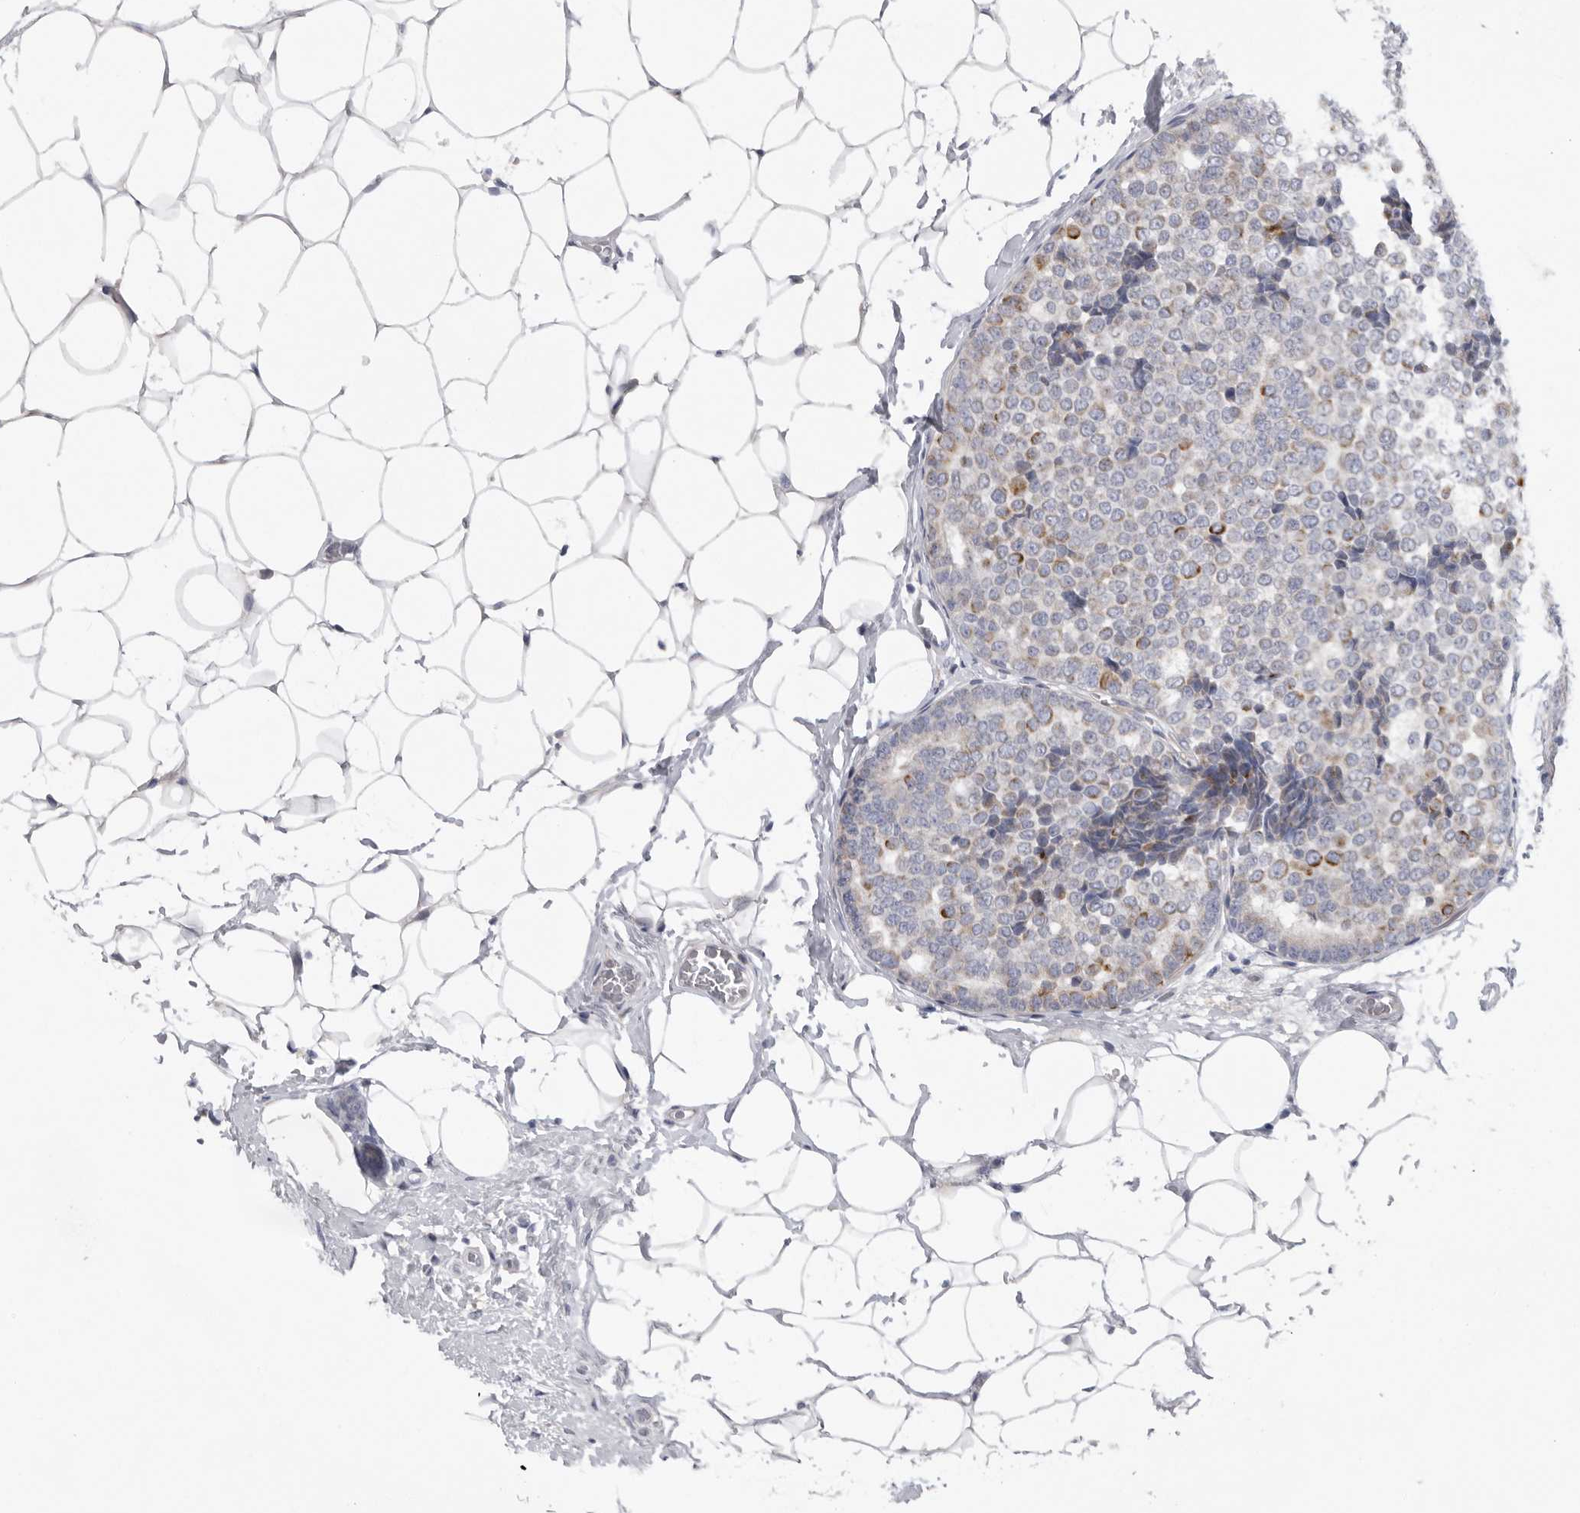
{"staining": {"intensity": "moderate", "quantity": "<25%", "location": "cytoplasmic/membranous"}, "tissue": "breast cancer", "cell_type": "Tumor cells", "image_type": "cancer", "snomed": [{"axis": "morphology", "description": "Normal tissue, NOS"}, {"axis": "morphology", "description": "Duct carcinoma"}, {"axis": "topography", "description": "Breast"}], "caption": "Immunohistochemistry (IHC) staining of invasive ductal carcinoma (breast), which shows low levels of moderate cytoplasmic/membranous positivity in about <25% of tumor cells indicating moderate cytoplasmic/membranous protein staining. The staining was performed using DAB (brown) for protein detection and nuclei were counterstained in hematoxylin (blue).", "gene": "USP24", "patient": {"sex": "female", "age": 43}}